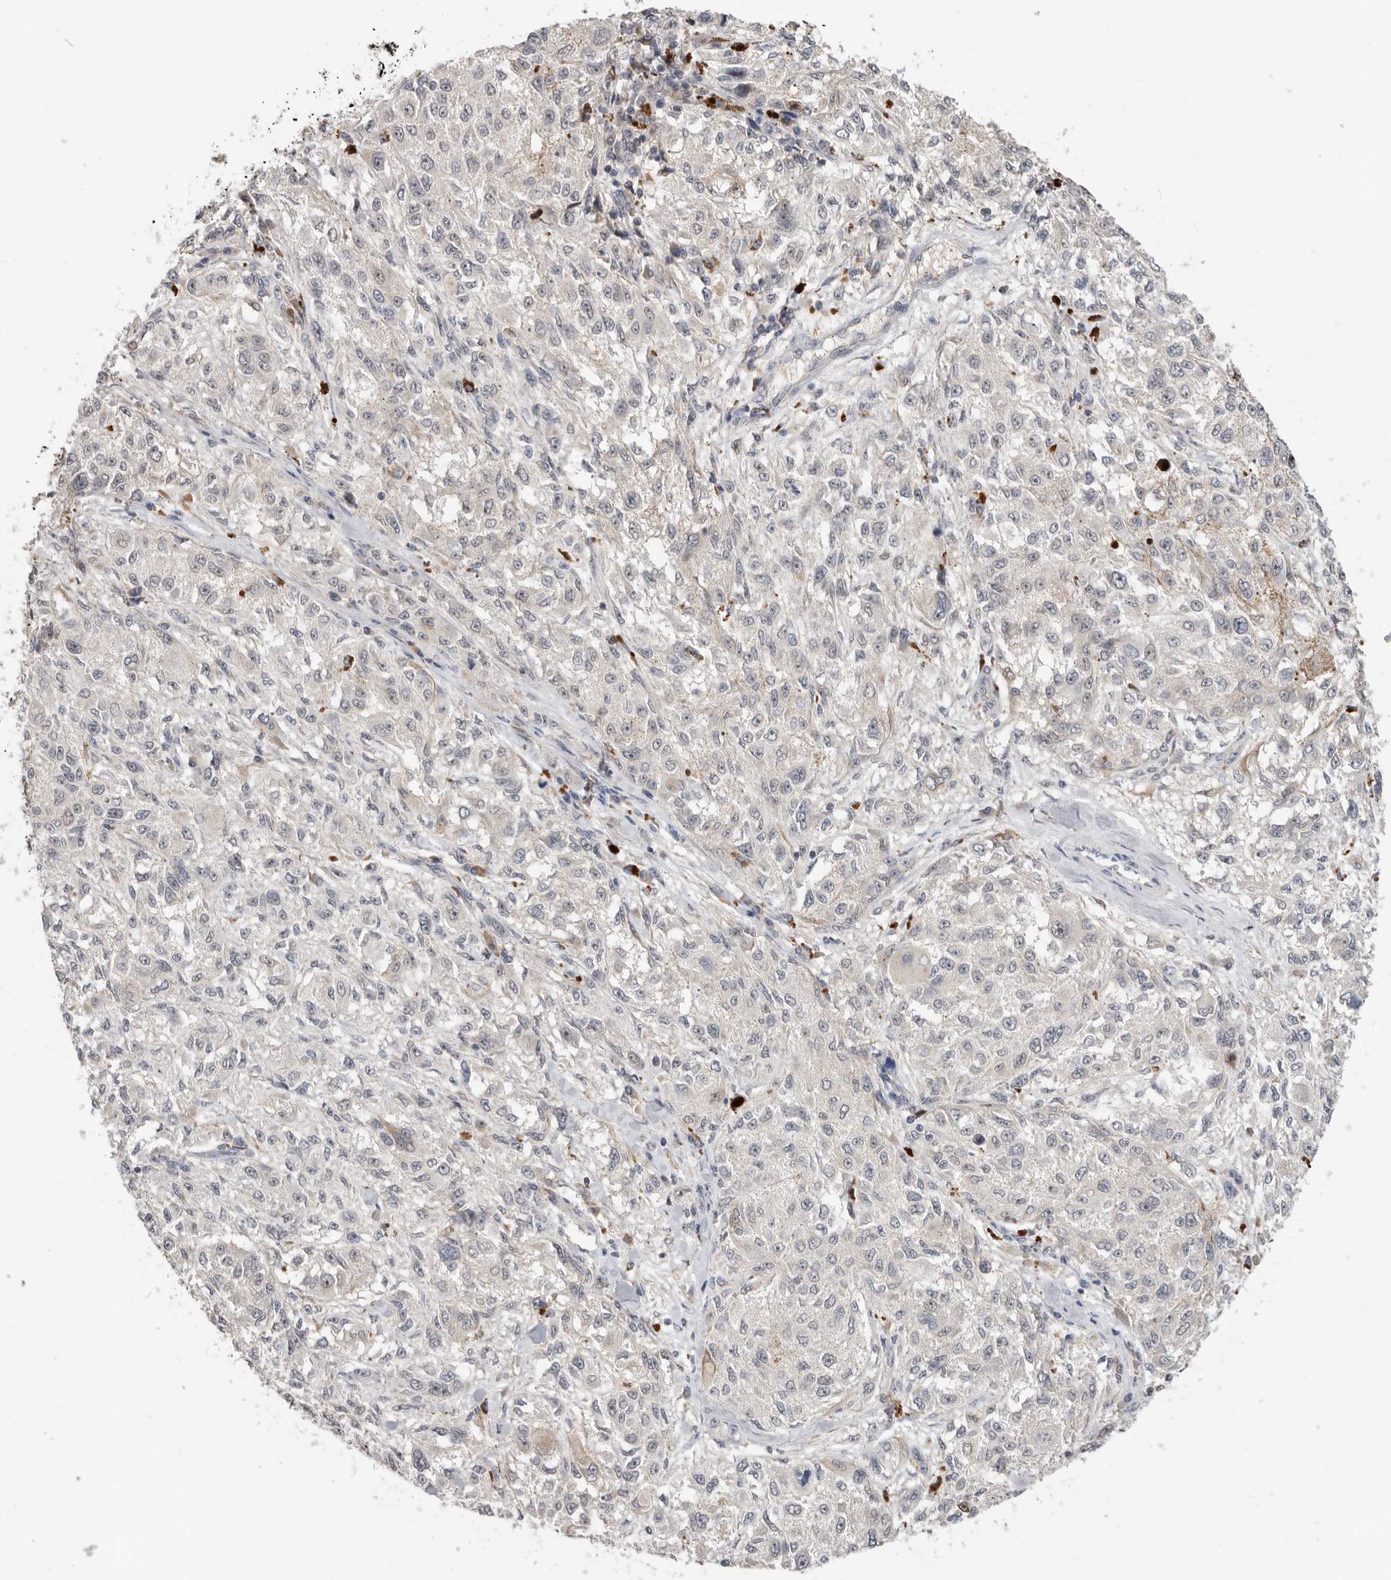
{"staining": {"intensity": "negative", "quantity": "none", "location": "none"}, "tissue": "melanoma", "cell_type": "Tumor cells", "image_type": "cancer", "snomed": [{"axis": "morphology", "description": "Necrosis, NOS"}, {"axis": "morphology", "description": "Malignant melanoma, NOS"}, {"axis": "topography", "description": "Skin"}], "caption": "Tumor cells are negative for protein expression in human malignant melanoma. (Stains: DAB (3,3'-diaminobenzidine) IHC with hematoxylin counter stain, Microscopy: brightfield microscopy at high magnification).", "gene": "BRCA2", "patient": {"sex": "female", "age": 87}}